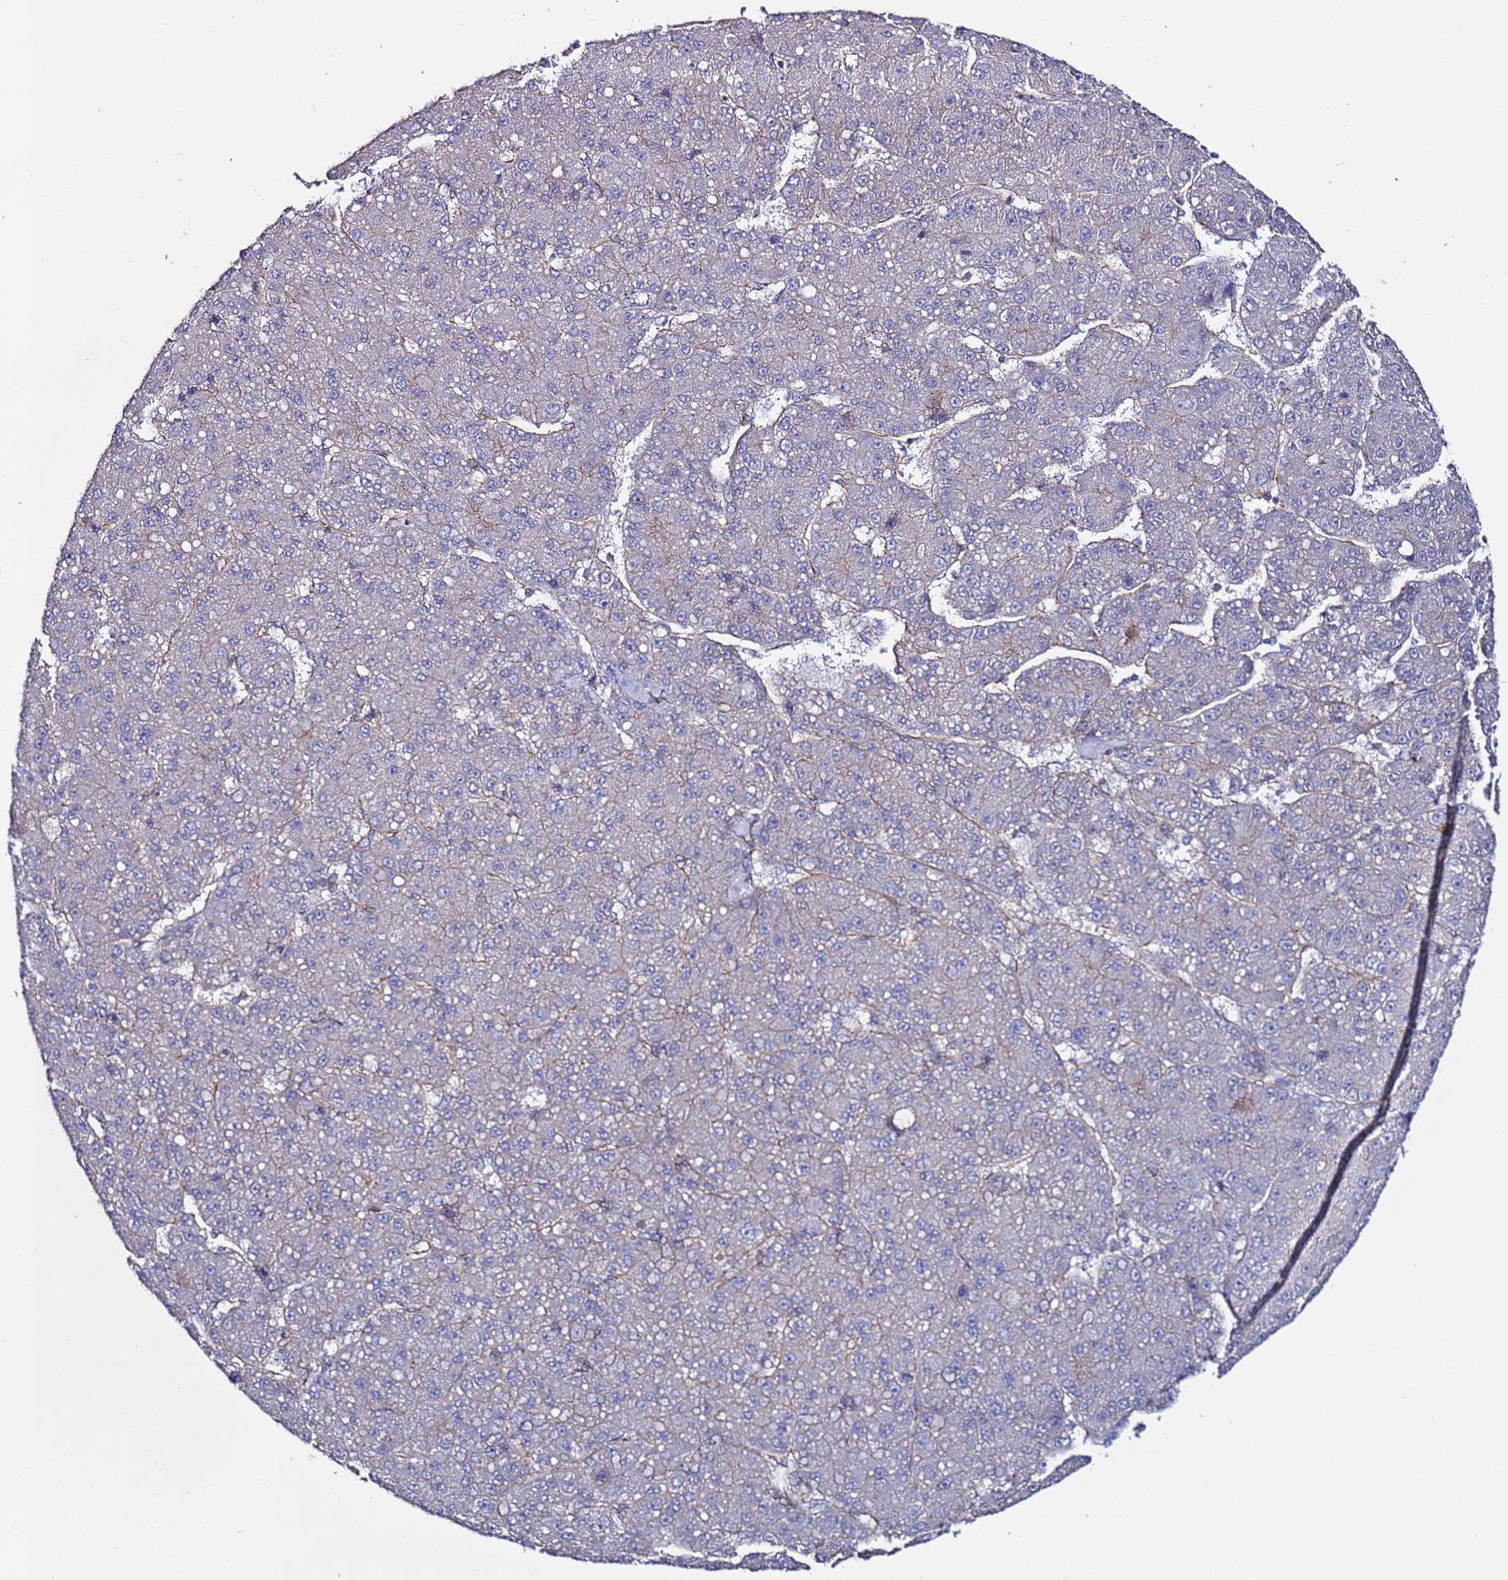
{"staining": {"intensity": "negative", "quantity": "none", "location": "none"}, "tissue": "liver cancer", "cell_type": "Tumor cells", "image_type": "cancer", "snomed": [{"axis": "morphology", "description": "Carcinoma, Hepatocellular, NOS"}, {"axis": "topography", "description": "Liver"}], "caption": "Immunohistochemical staining of liver cancer exhibits no significant expression in tumor cells. (DAB (3,3'-diaminobenzidine) immunohistochemistry visualized using brightfield microscopy, high magnification).", "gene": "TENM3", "patient": {"sex": "male", "age": 67}}